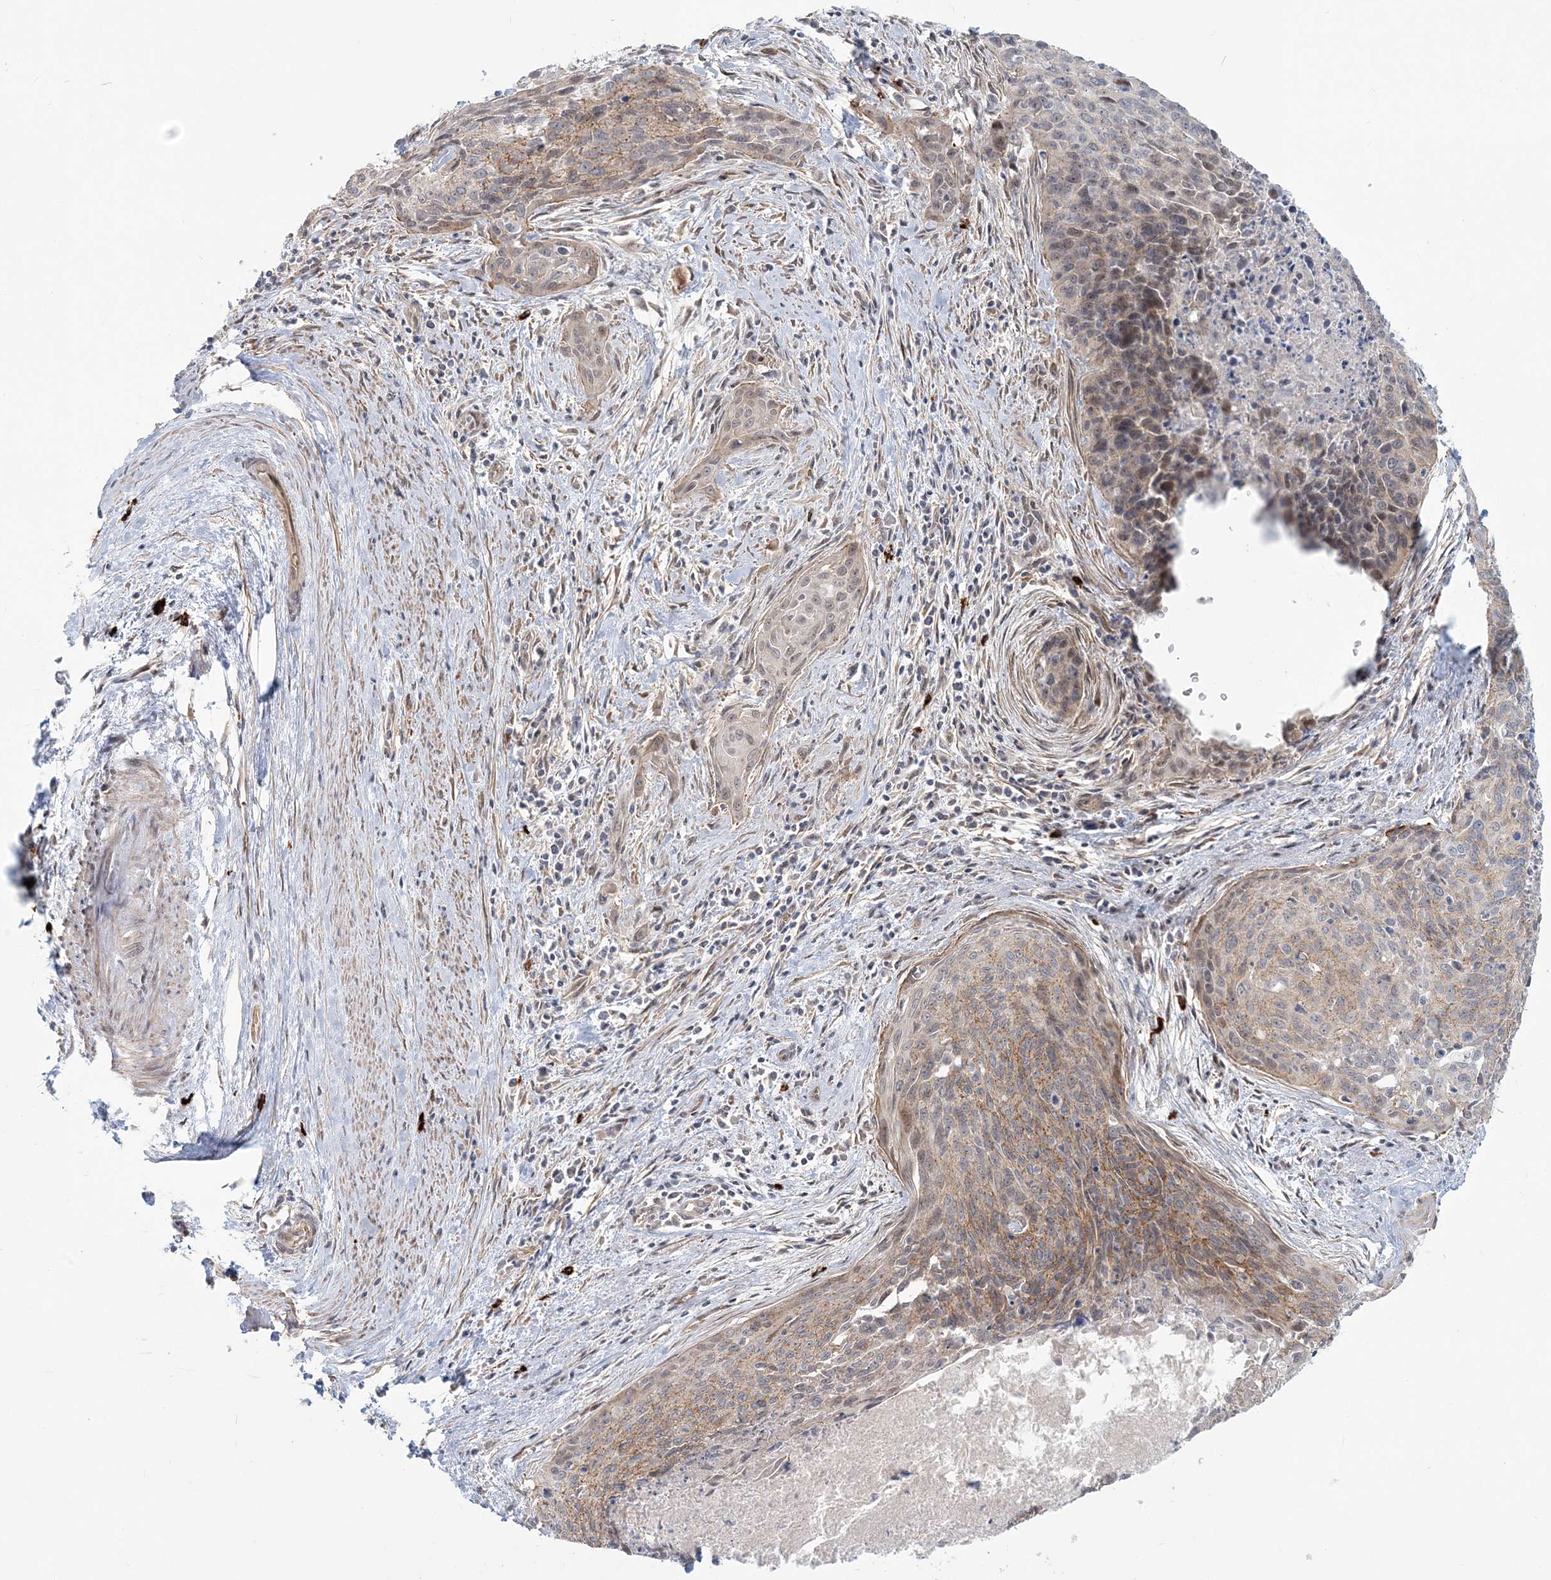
{"staining": {"intensity": "moderate", "quantity": ">75%", "location": "cytoplasmic/membranous"}, "tissue": "cervical cancer", "cell_type": "Tumor cells", "image_type": "cancer", "snomed": [{"axis": "morphology", "description": "Squamous cell carcinoma, NOS"}, {"axis": "topography", "description": "Cervix"}], "caption": "Immunohistochemistry (IHC) micrograph of human squamous cell carcinoma (cervical) stained for a protein (brown), which exhibits medium levels of moderate cytoplasmic/membranous positivity in about >75% of tumor cells.", "gene": "SH3PXD2A", "patient": {"sex": "female", "age": 55}}